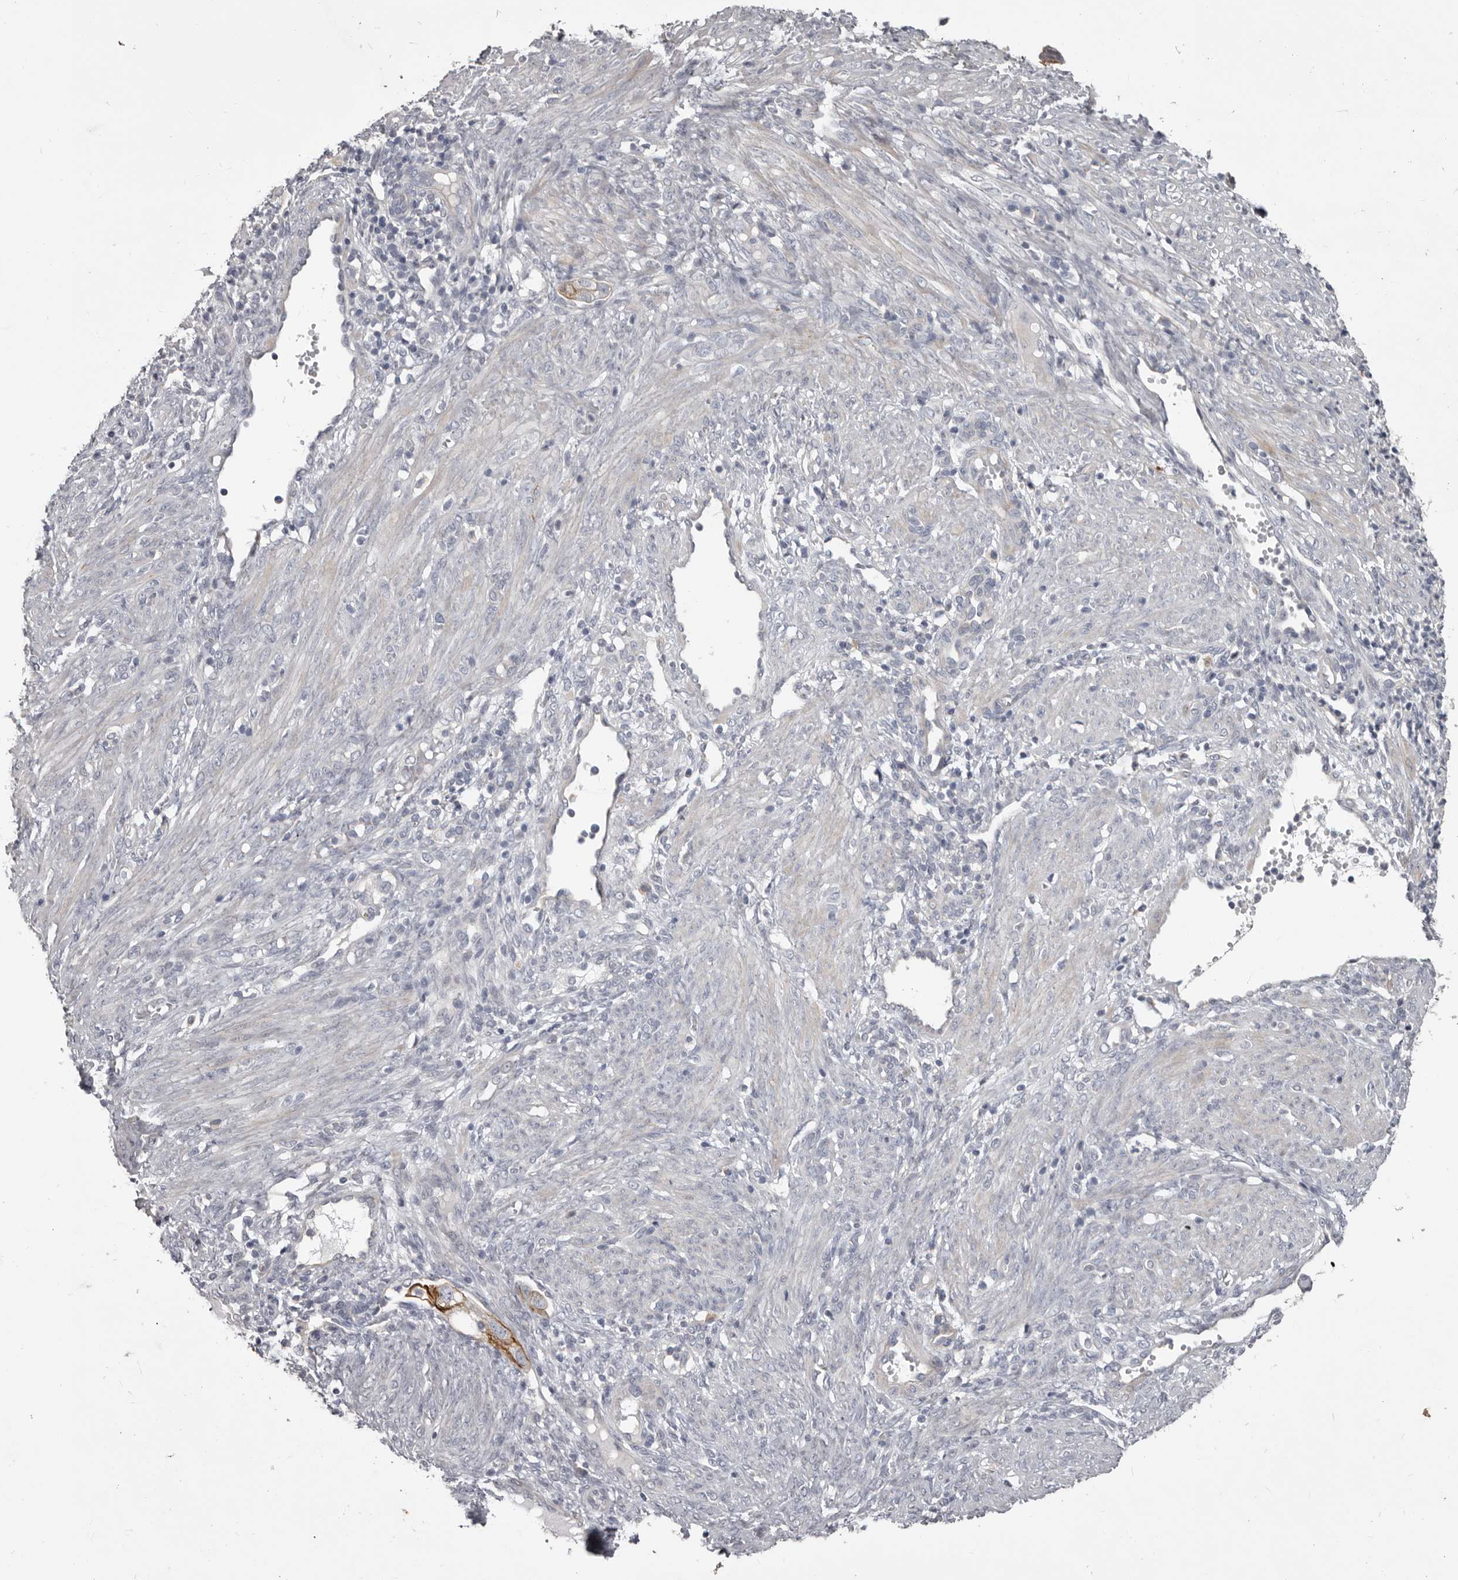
{"staining": {"intensity": "moderate", "quantity": "<25%", "location": "cytoplasmic/membranous"}, "tissue": "endometrial cancer", "cell_type": "Tumor cells", "image_type": "cancer", "snomed": [{"axis": "morphology", "description": "Adenocarcinoma, NOS"}, {"axis": "topography", "description": "Endometrium"}], "caption": "Immunohistochemistry of adenocarcinoma (endometrial) demonstrates low levels of moderate cytoplasmic/membranous positivity in about <25% of tumor cells.", "gene": "LPAR6", "patient": {"sex": "female", "age": 51}}